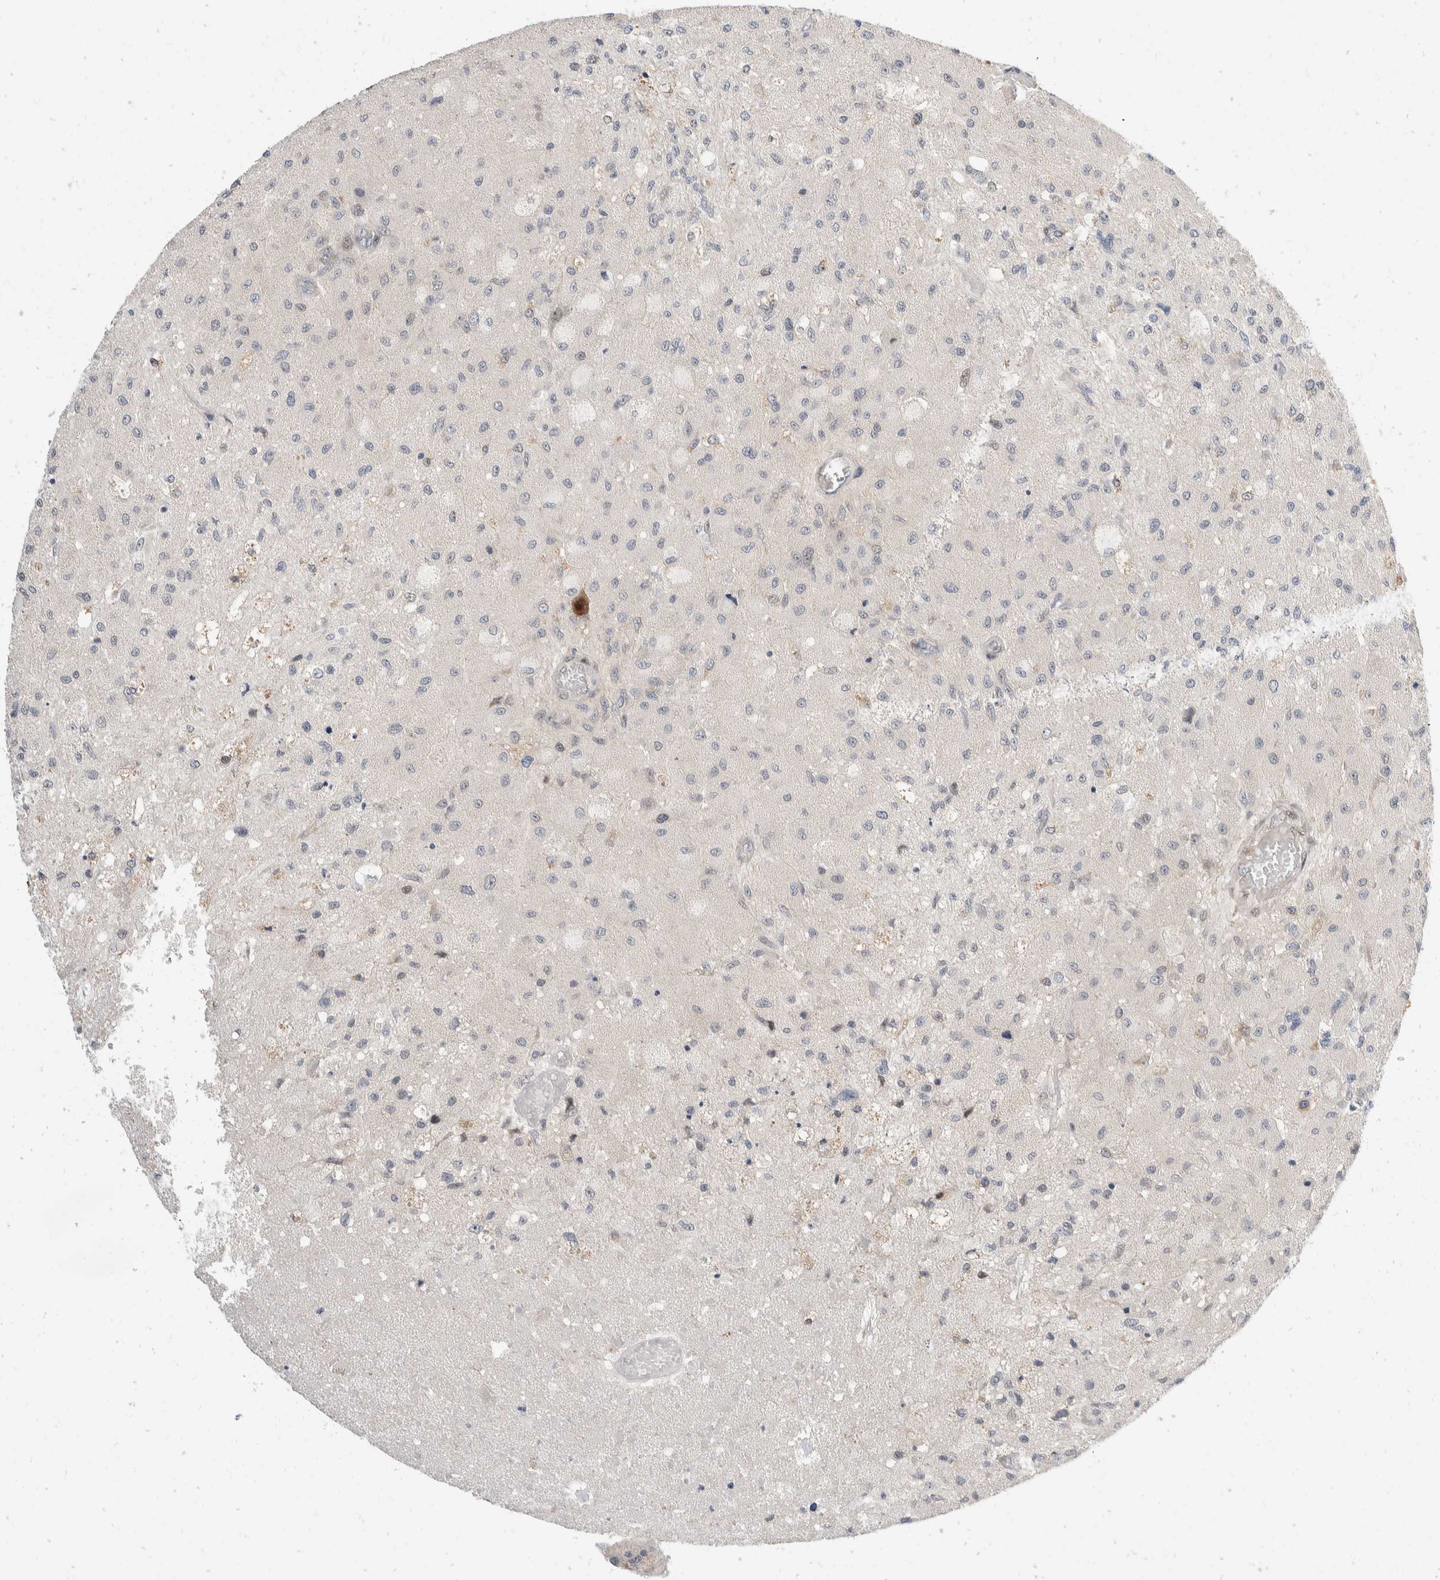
{"staining": {"intensity": "negative", "quantity": "none", "location": "none"}, "tissue": "glioma", "cell_type": "Tumor cells", "image_type": "cancer", "snomed": [{"axis": "morphology", "description": "Normal tissue, NOS"}, {"axis": "morphology", "description": "Glioma, malignant, High grade"}, {"axis": "topography", "description": "Cerebral cortex"}], "caption": "Protein analysis of malignant glioma (high-grade) exhibits no significant staining in tumor cells.", "gene": "ZNF703", "patient": {"sex": "male", "age": 77}}